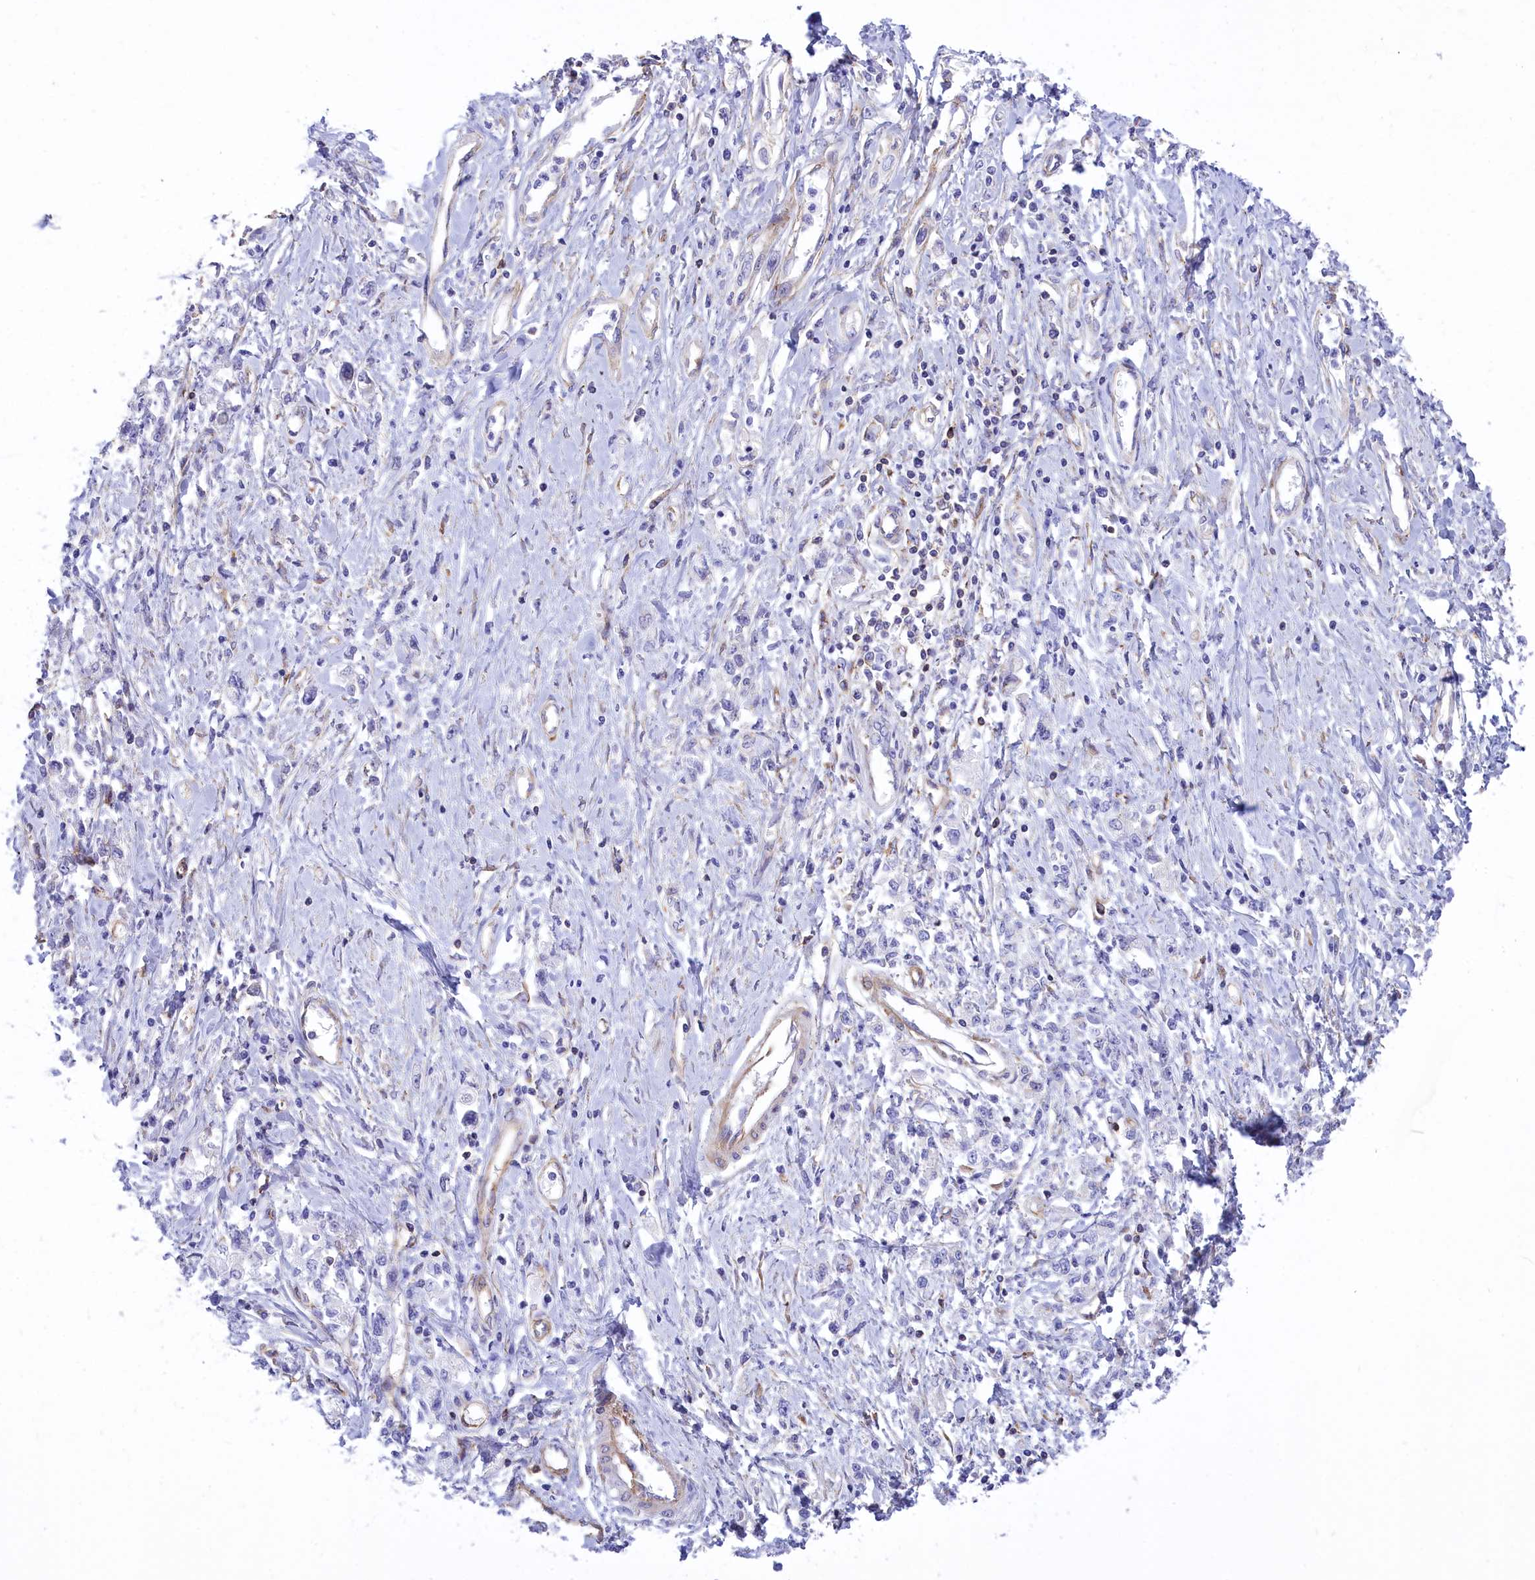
{"staining": {"intensity": "negative", "quantity": "none", "location": "none"}, "tissue": "stomach cancer", "cell_type": "Tumor cells", "image_type": "cancer", "snomed": [{"axis": "morphology", "description": "Adenocarcinoma, NOS"}, {"axis": "topography", "description": "Stomach"}], "caption": "Immunohistochemistry (IHC) of stomach cancer (adenocarcinoma) reveals no staining in tumor cells.", "gene": "SEPTIN9", "patient": {"sex": "female", "age": 76}}